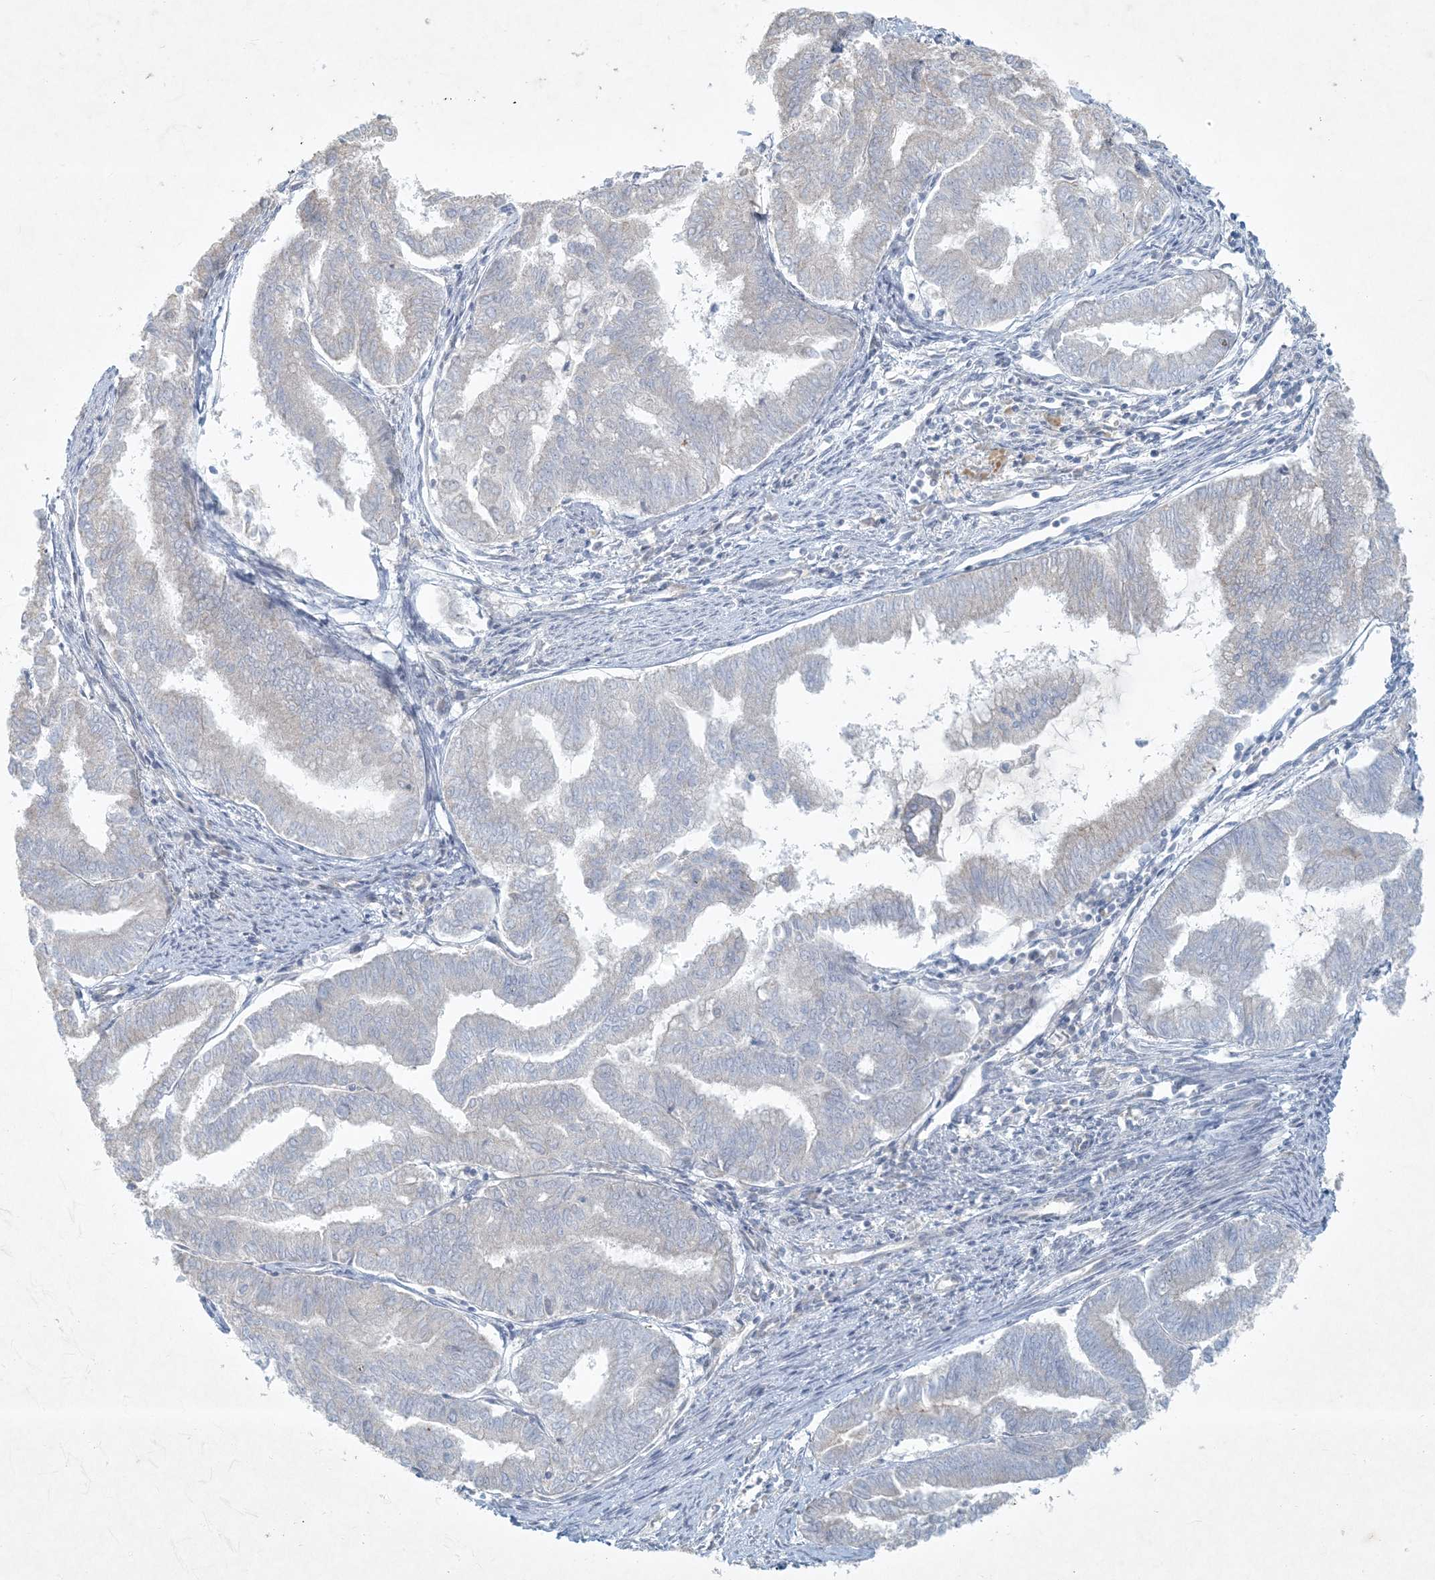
{"staining": {"intensity": "negative", "quantity": "none", "location": "none"}, "tissue": "endometrial cancer", "cell_type": "Tumor cells", "image_type": "cancer", "snomed": [{"axis": "morphology", "description": "Adenocarcinoma, NOS"}, {"axis": "topography", "description": "Endometrium"}], "caption": "Photomicrograph shows no significant protein expression in tumor cells of endometrial adenocarcinoma.", "gene": "BCORL1", "patient": {"sex": "female", "age": 79}}